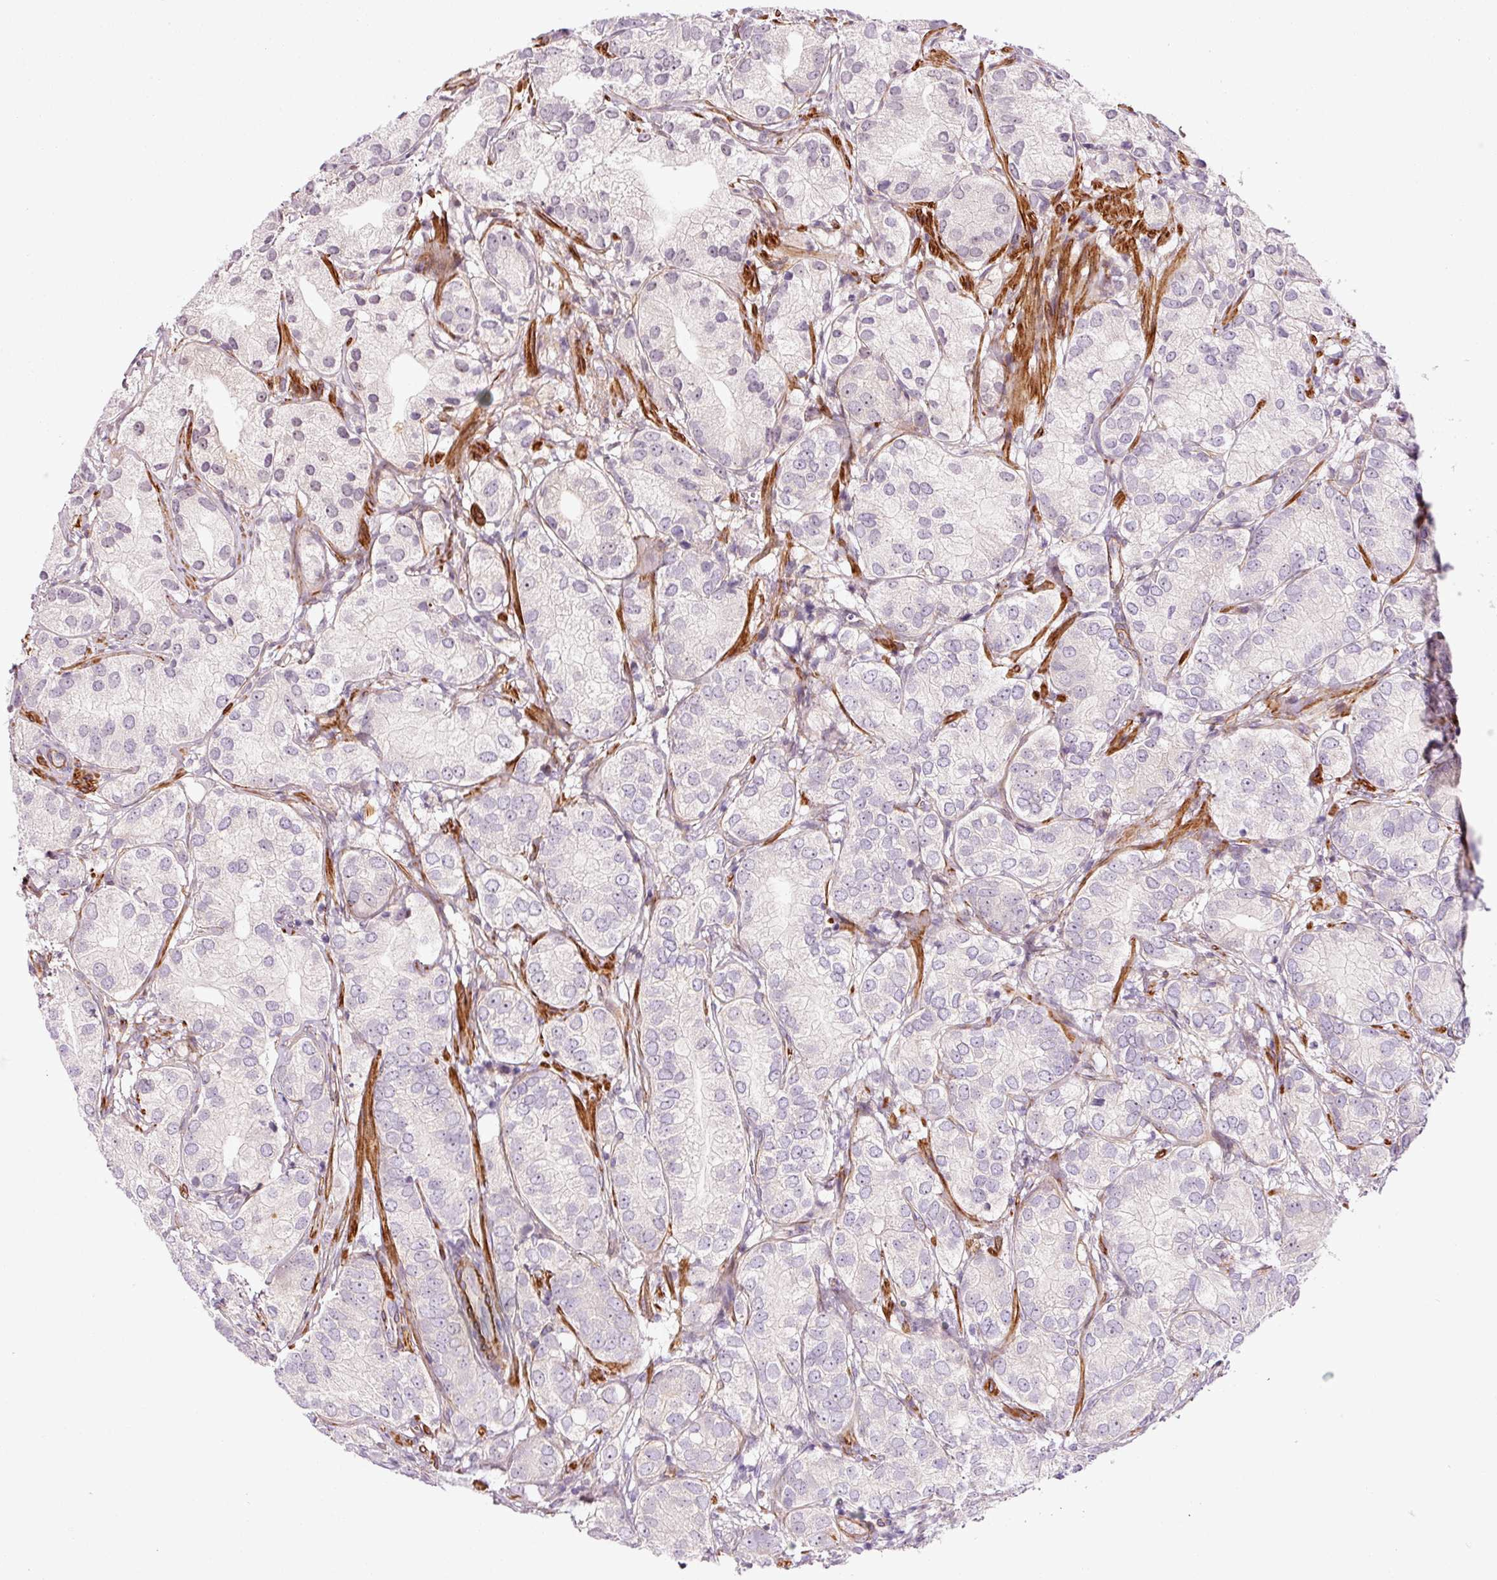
{"staining": {"intensity": "negative", "quantity": "none", "location": "none"}, "tissue": "prostate cancer", "cell_type": "Tumor cells", "image_type": "cancer", "snomed": [{"axis": "morphology", "description": "Adenocarcinoma, High grade"}, {"axis": "topography", "description": "Prostate"}], "caption": "IHC of human high-grade adenocarcinoma (prostate) displays no positivity in tumor cells.", "gene": "ANKRD20A1", "patient": {"sex": "male", "age": 82}}